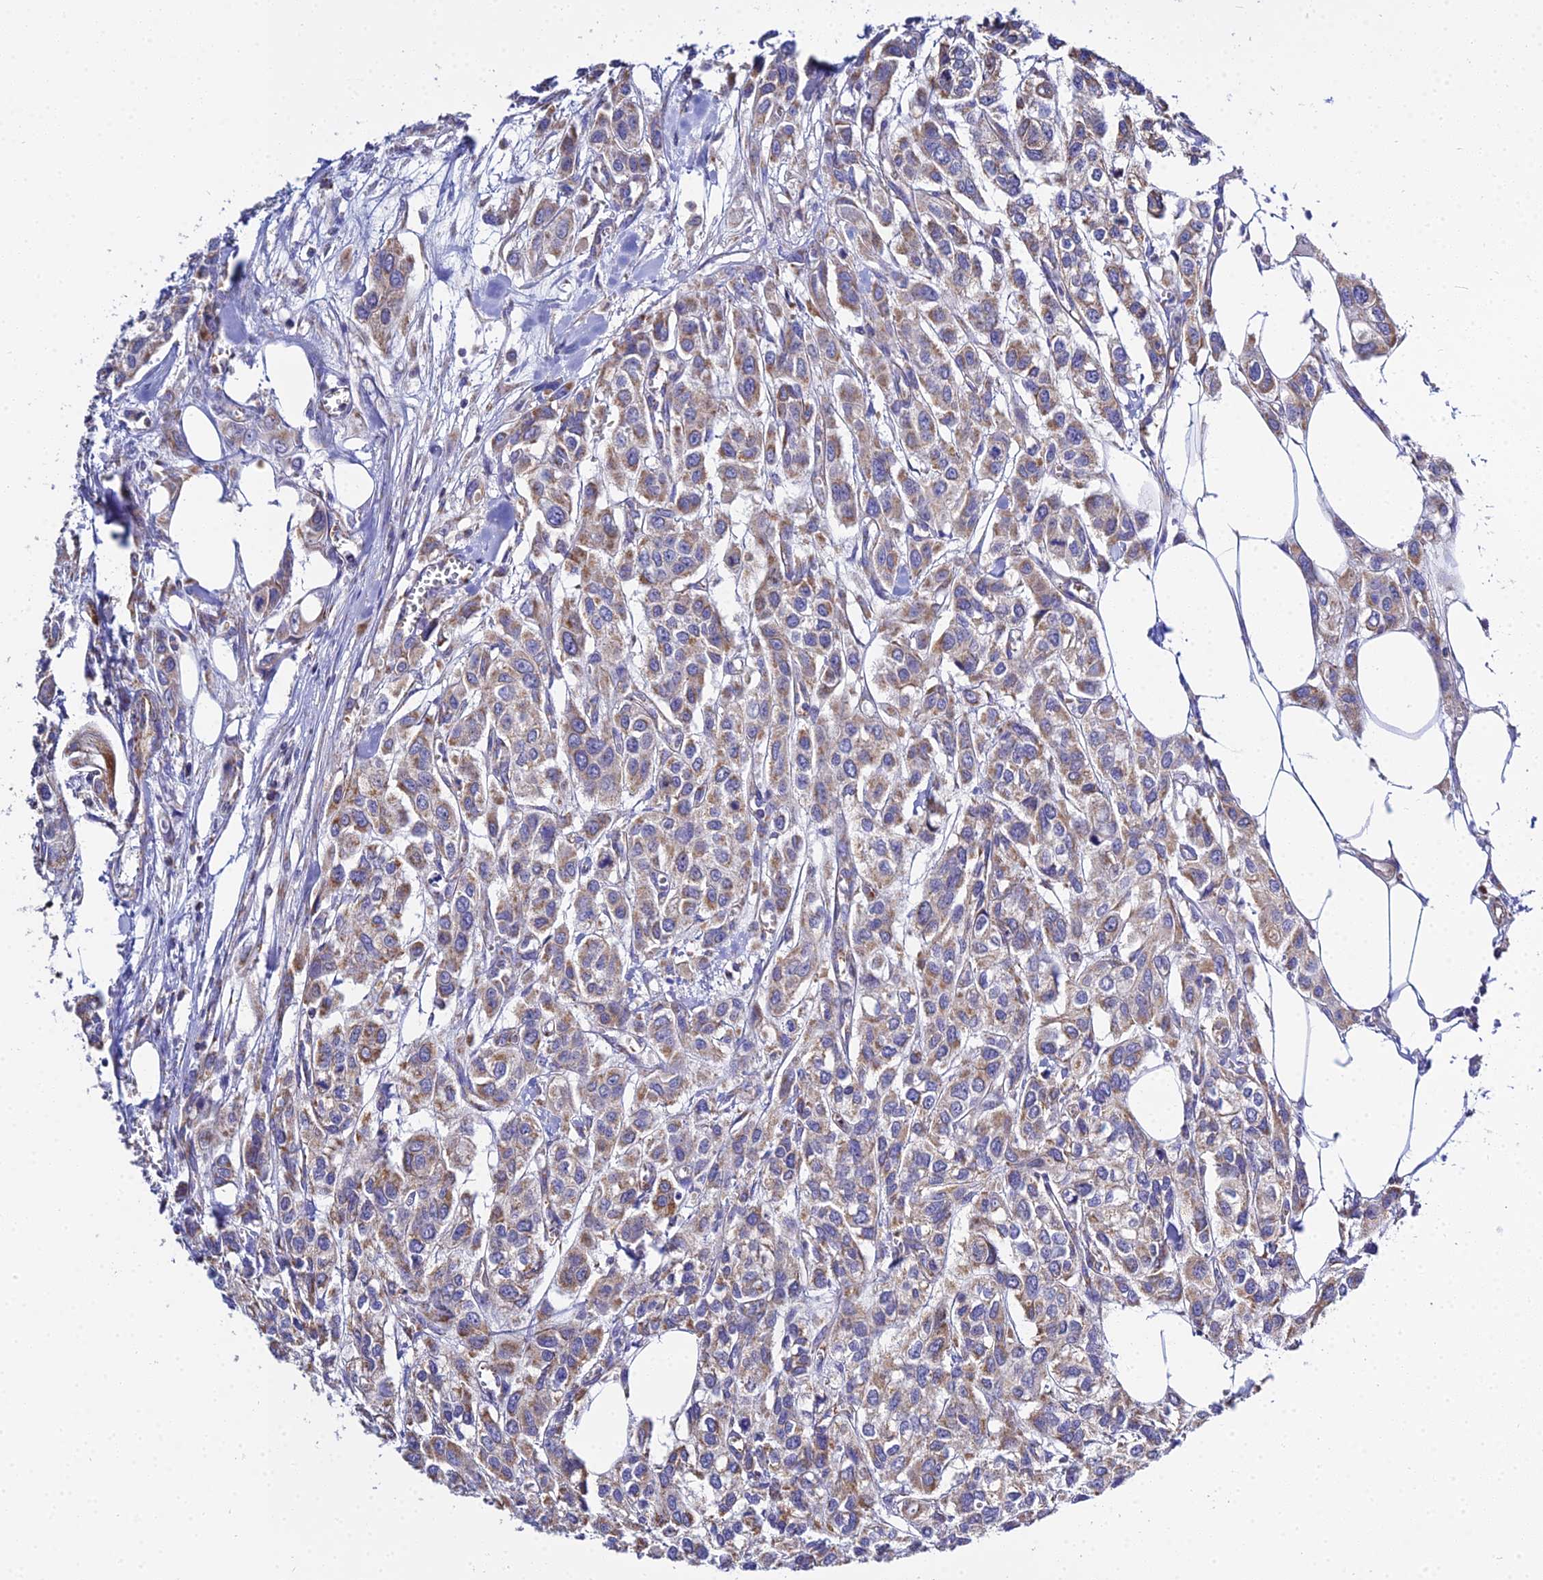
{"staining": {"intensity": "moderate", "quantity": ">75%", "location": "cytoplasmic/membranous"}, "tissue": "urothelial cancer", "cell_type": "Tumor cells", "image_type": "cancer", "snomed": [{"axis": "morphology", "description": "Urothelial carcinoma, High grade"}, {"axis": "topography", "description": "Urinary bladder"}], "caption": "A micrograph showing moderate cytoplasmic/membranous staining in about >75% of tumor cells in urothelial cancer, as visualized by brown immunohistochemical staining.", "gene": "TYW5", "patient": {"sex": "male", "age": 67}}